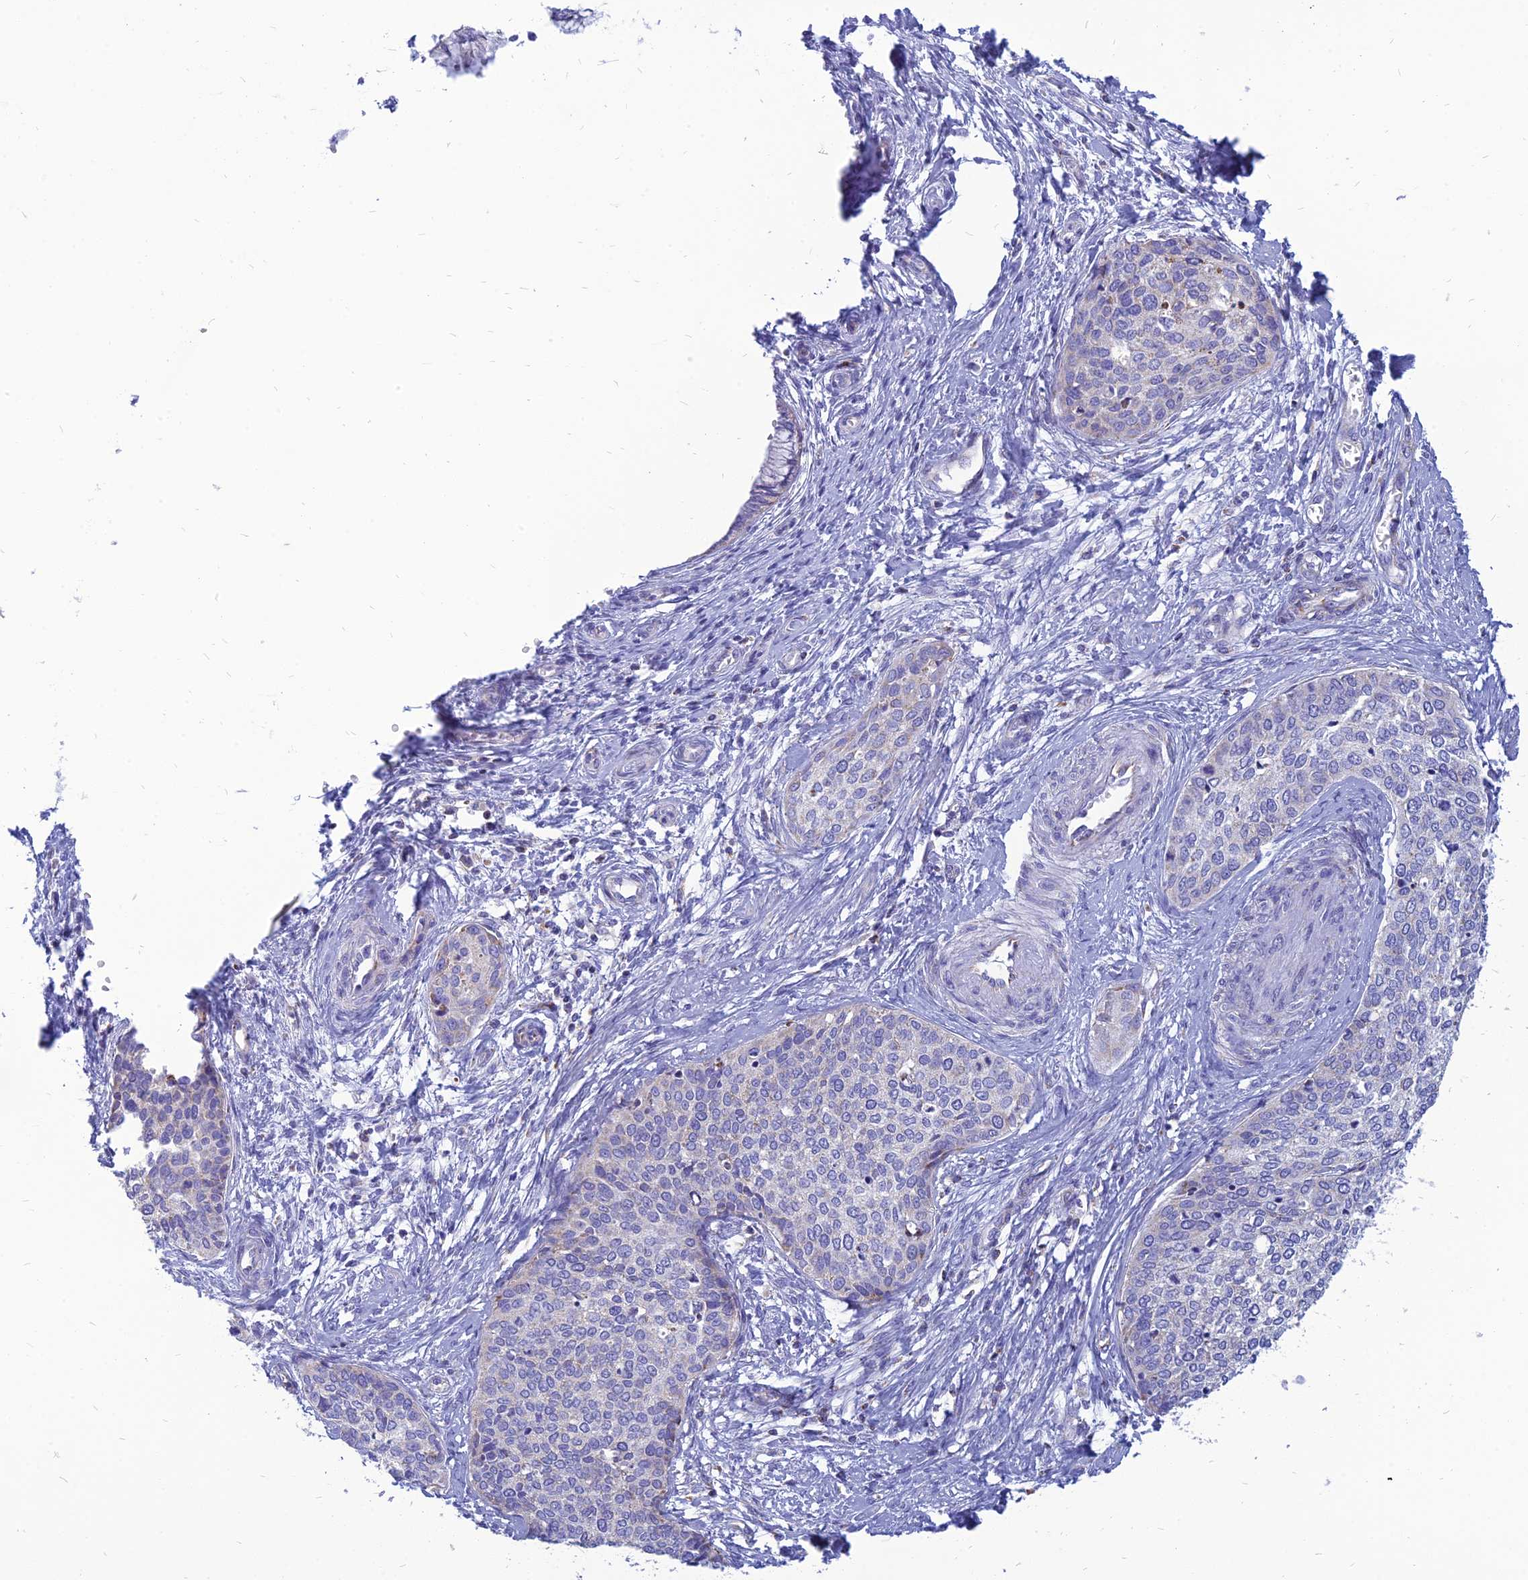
{"staining": {"intensity": "negative", "quantity": "none", "location": "none"}, "tissue": "cervical cancer", "cell_type": "Tumor cells", "image_type": "cancer", "snomed": [{"axis": "morphology", "description": "Squamous cell carcinoma, NOS"}, {"axis": "topography", "description": "Cervix"}], "caption": "A micrograph of cervical cancer stained for a protein displays no brown staining in tumor cells.", "gene": "PACC1", "patient": {"sex": "female", "age": 37}}